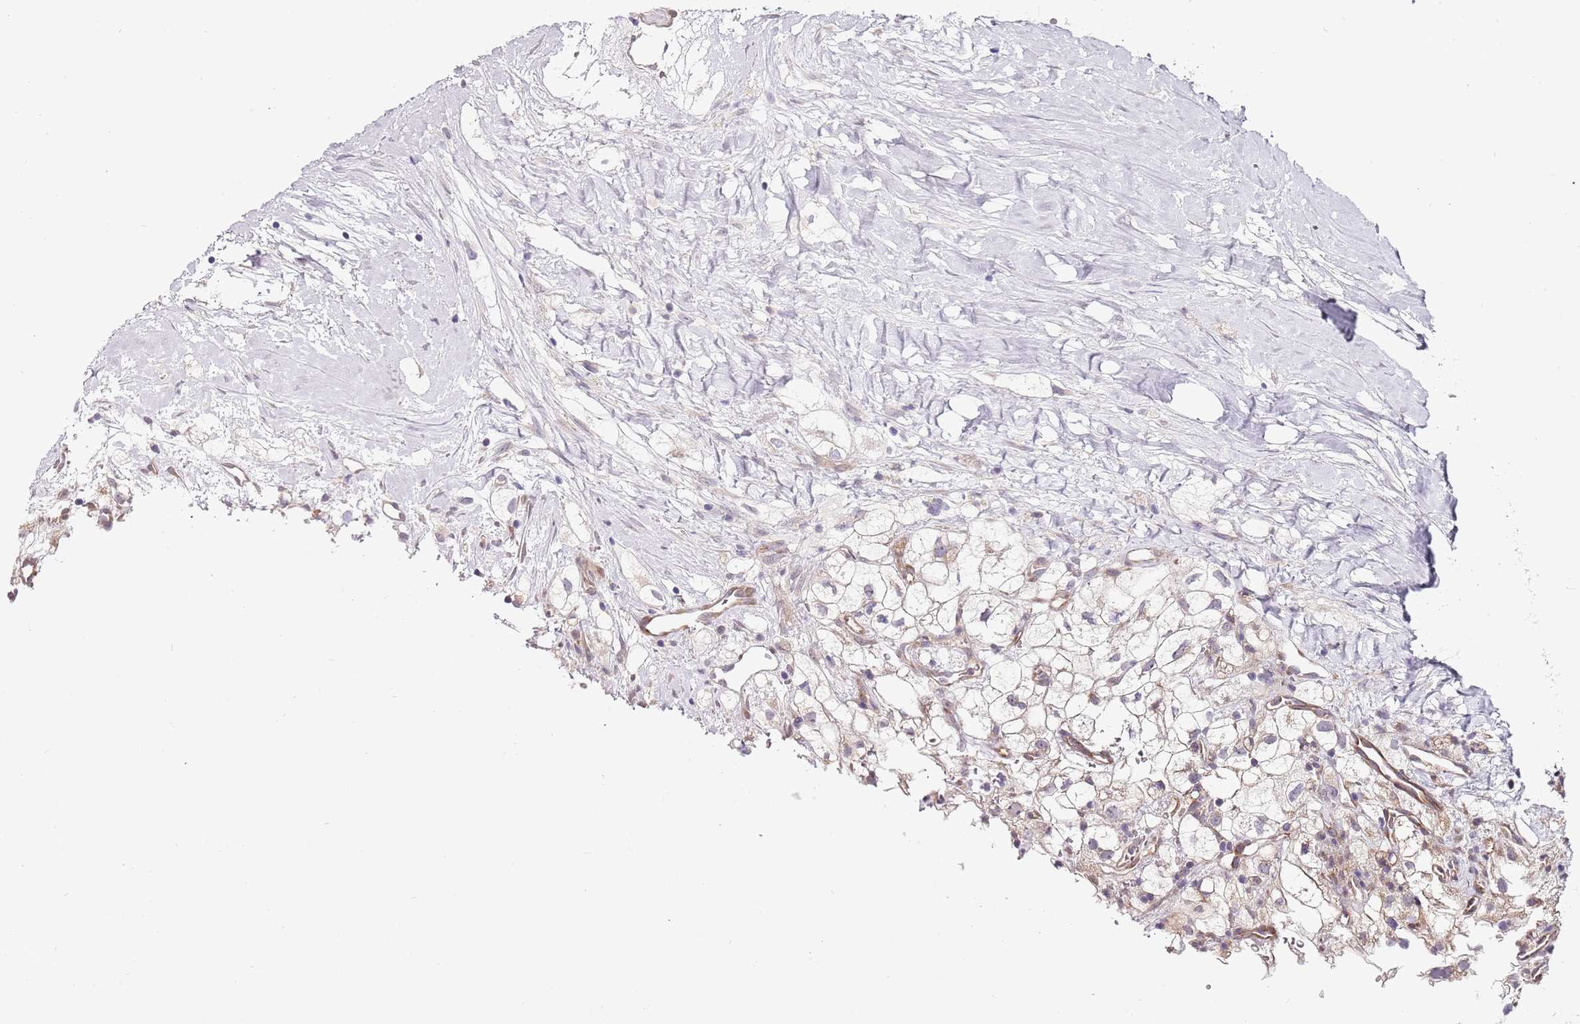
{"staining": {"intensity": "negative", "quantity": "none", "location": "none"}, "tissue": "renal cancer", "cell_type": "Tumor cells", "image_type": "cancer", "snomed": [{"axis": "morphology", "description": "Adenocarcinoma, NOS"}, {"axis": "topography", "description": "Kidney"}], "caption": "The immunohistochemistry micrograph has no significant positivity in tumor cells of renal adenocarcinoma tissue.", "gene": "TBC1D9", "patient": {"sex": "male", "age": 59}}